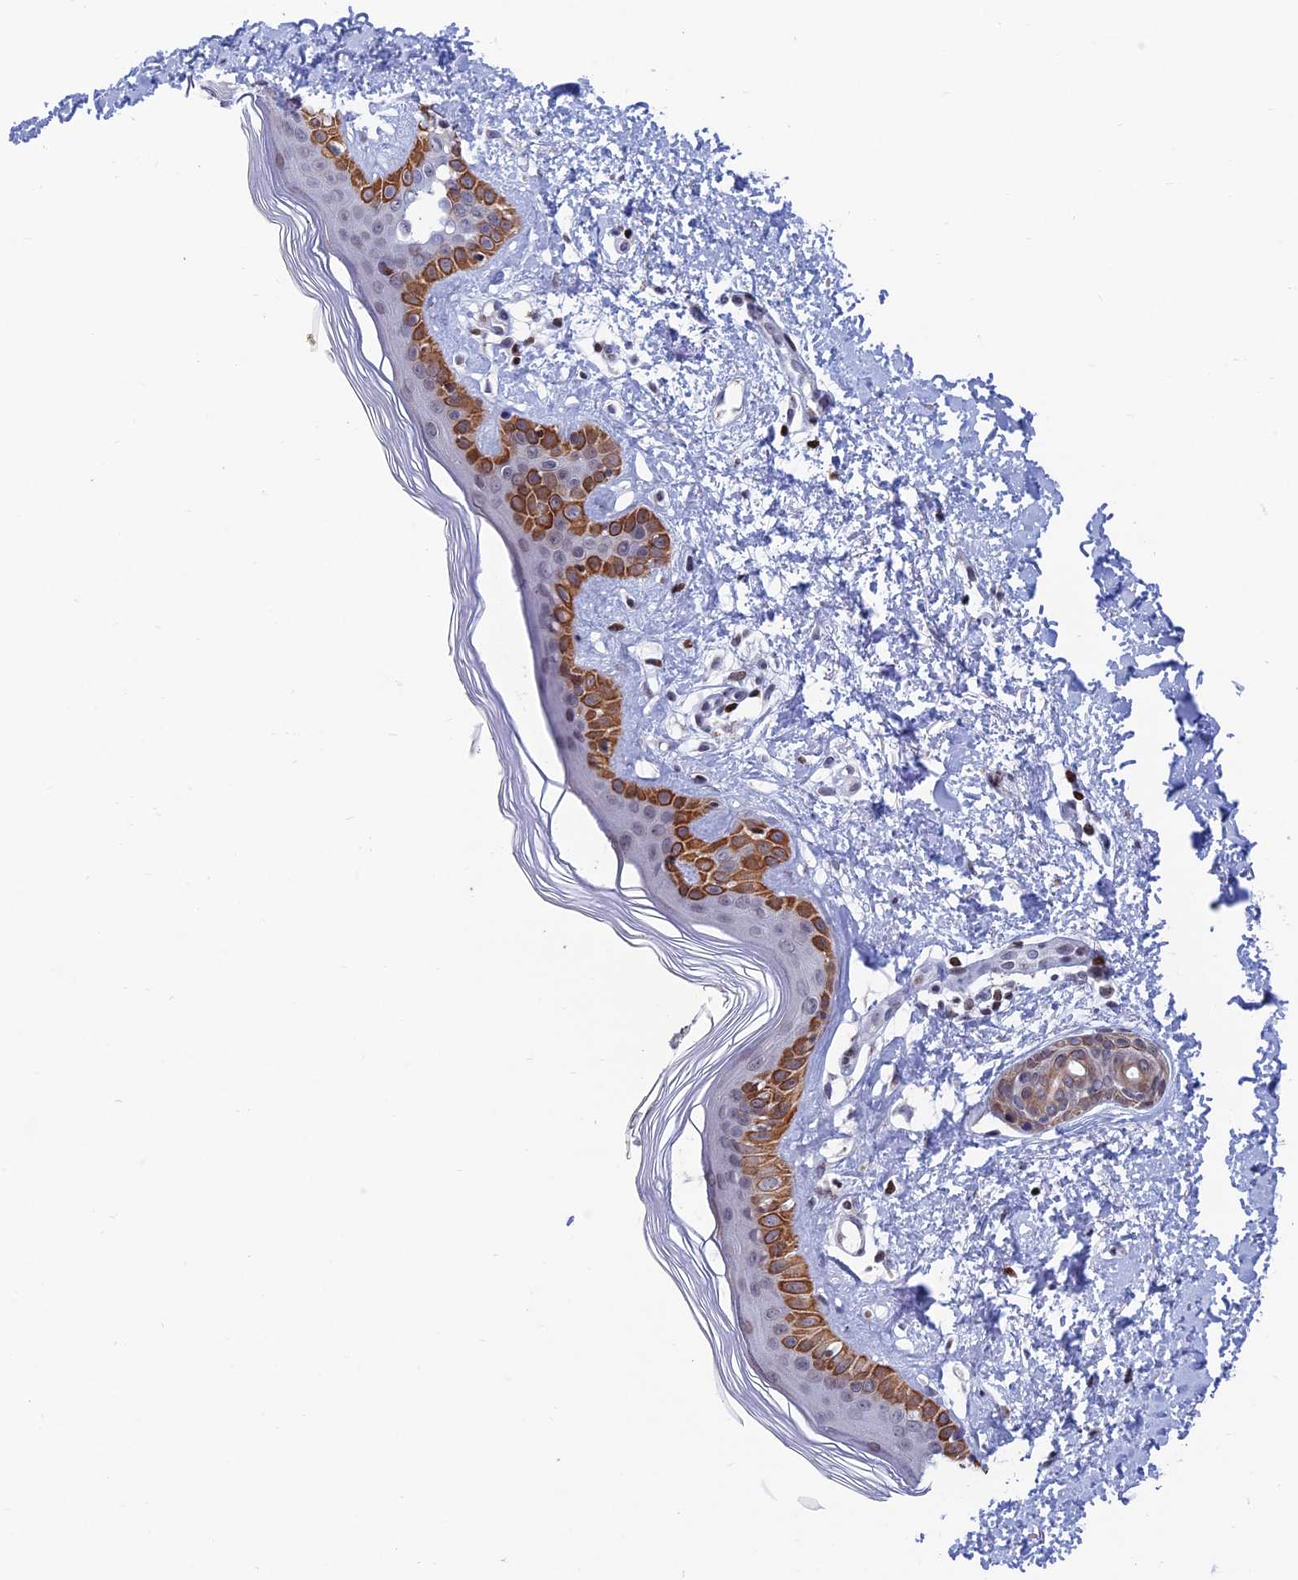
{"staining": {"intensity": "strong", "quantity": "<25%", "location": "cytoplasmic/membranous"}, "tissue": "skin", "cell_type": "Fibroblasts", "image_type": "normal", "snomed": [{"axis": "morphology", "description": "Normal tissue, NOS"}, {"axis": "topography", "description": "Skin"}], "caption": "This is an image of immunohistochemistry staining of benign skin, which shows strong positivity in the cytoplasmic/membranous of fibroblasts.", "gene": "AFF3", "patient": {"sex": "female", "age": 64}}